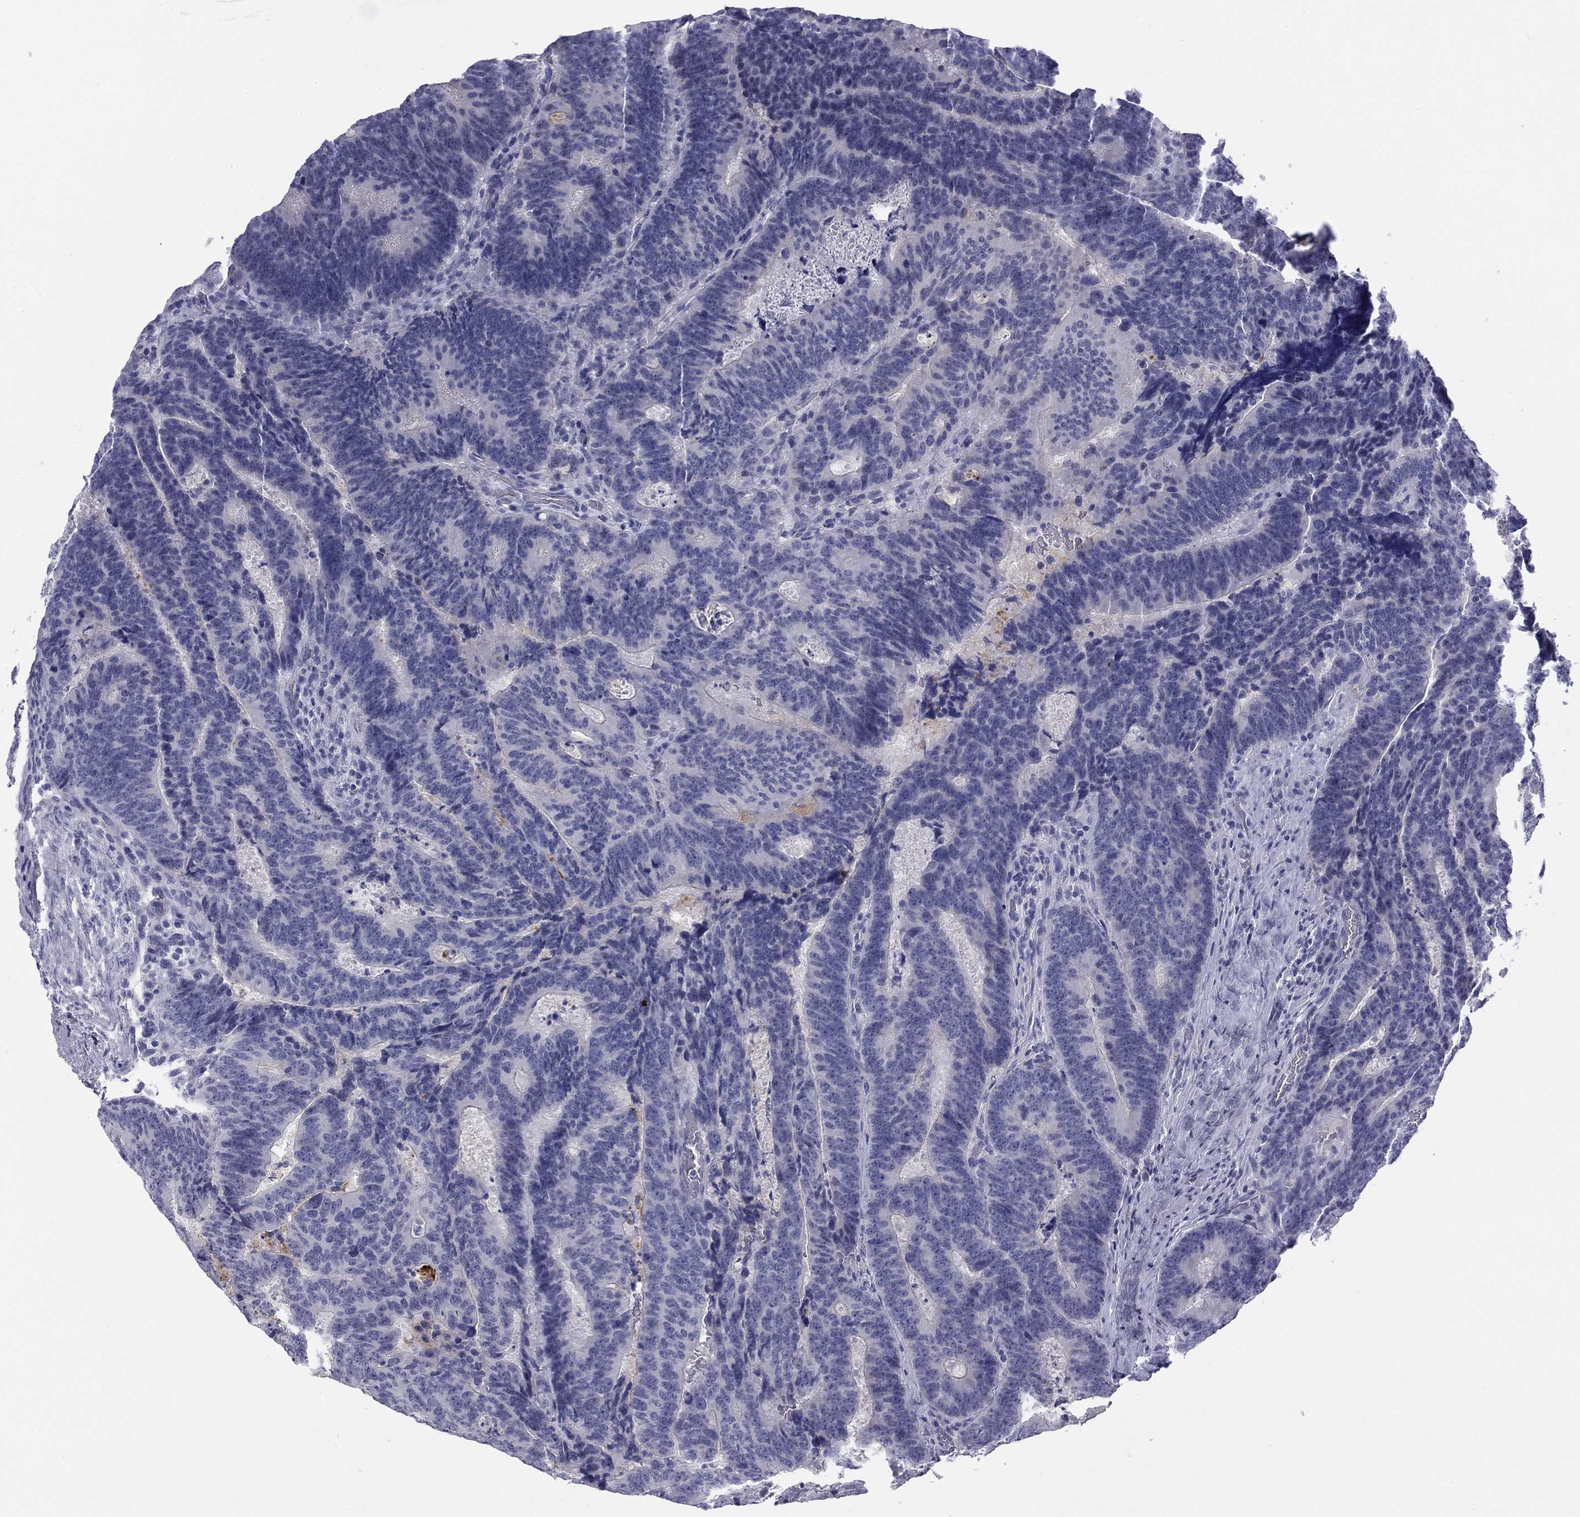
{"staining": {"intensity": "negative", "quantity": "none", "location": "none"}, "tissue": "colorectal cancer", "cell_type": "Tumor cells", "image_type": "cancer", "snomed": [{"axis": "morphology", "description": "Adenocarcinoma, NOS"}, {"axis": "topography", "description": "Colon"}], "caption": "Human colorectal adenocarcinoma stained for a protein using immunohistochemistry (IHC) demonstrates no positivity in tumor cells.", "gene": "TFAP2B", "patient": {"sex": "female", "age": 82}}